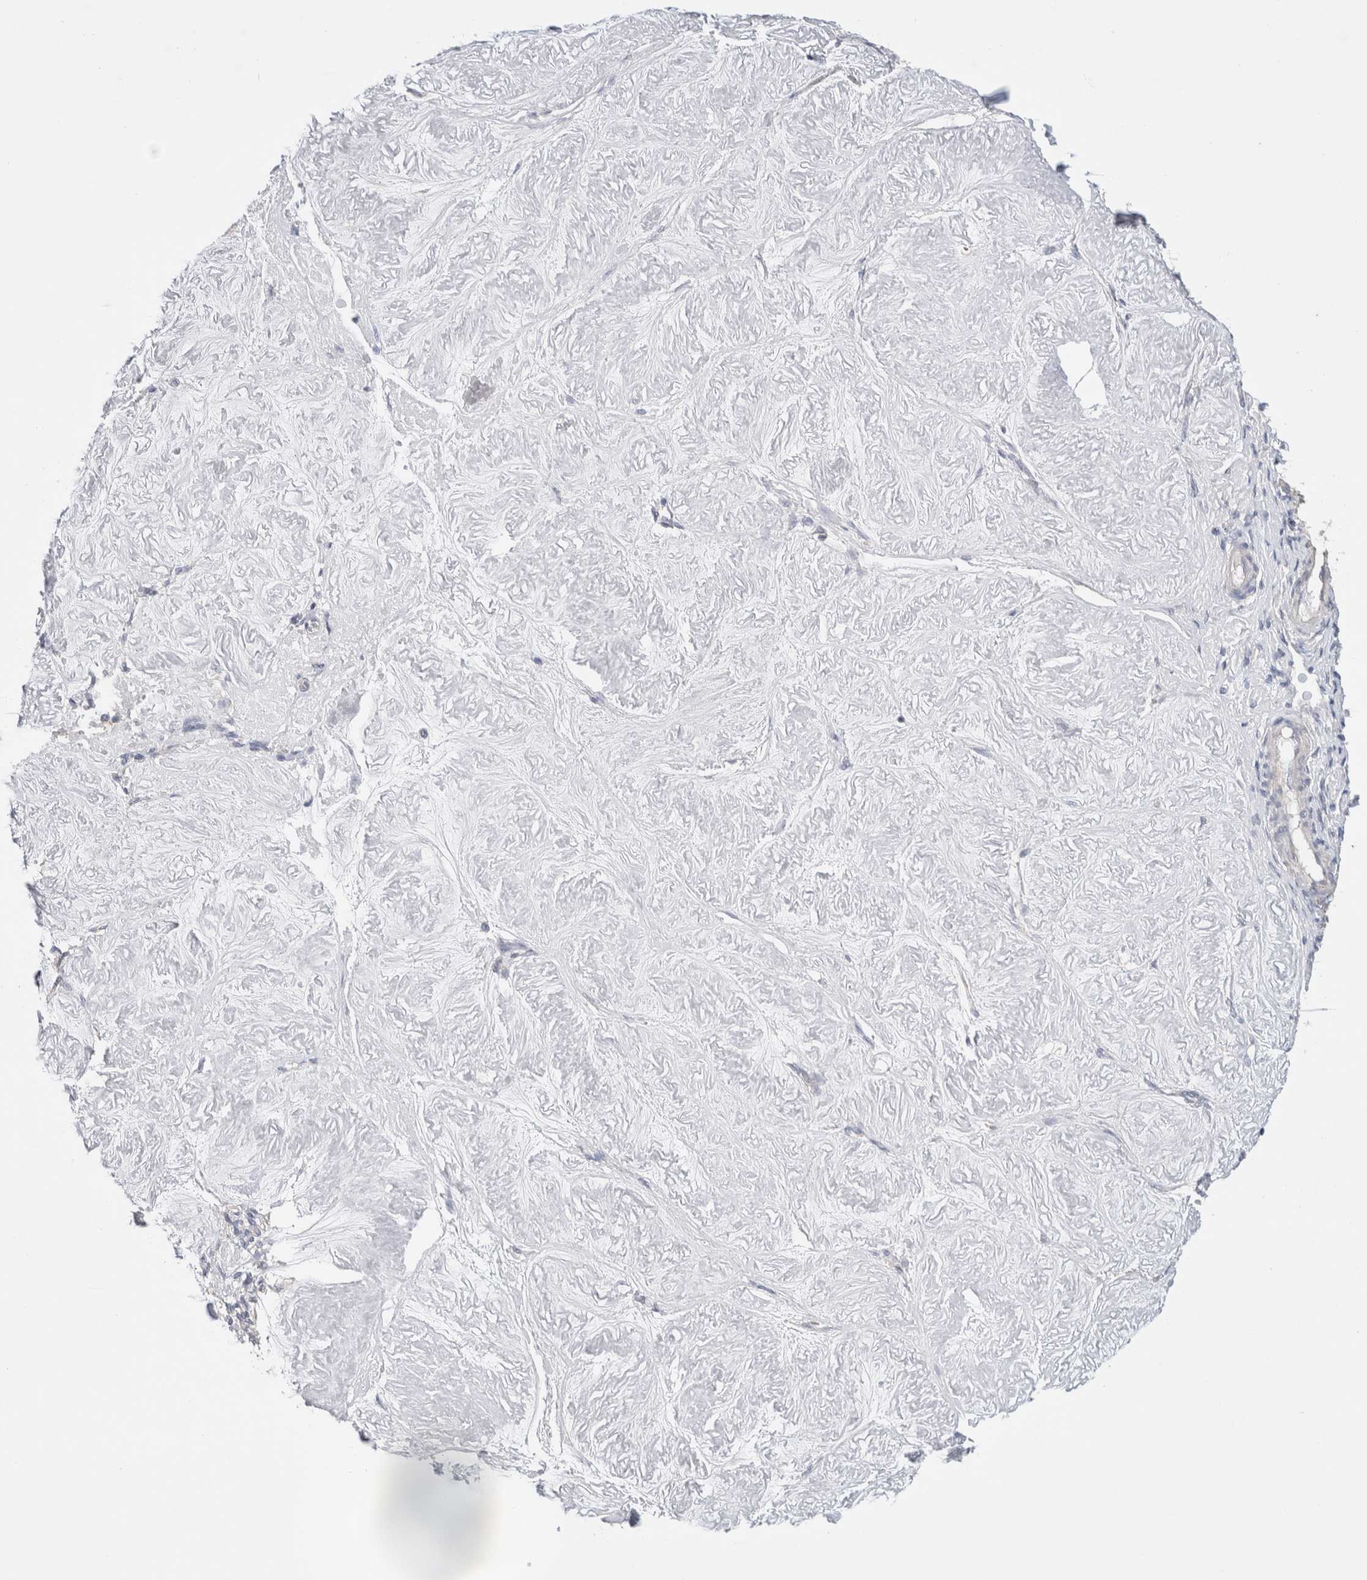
{"staining": {"intensity": "weak", "quantity": "<25%", "location": "cytoplasmic/membranous"}, "tissue": "adipose tissue", "cell_type": "Adipocytes", "image_type": "normal", "snomed": [{"axis": "morphology", "description": "Normal tissue, NOS"}, {"axis": "topography", "description": "Vascular tissue"}, {"axis": "topography", "description": "Fallopian tube"}, {"axis": "topography", "description": "Ovary"}], "caption": "IHC of unremarkable adipose tissue demonstrates no expression in adipocytes.", "gene": "DMD", "patient": {"sex": "female", "age": 67}}